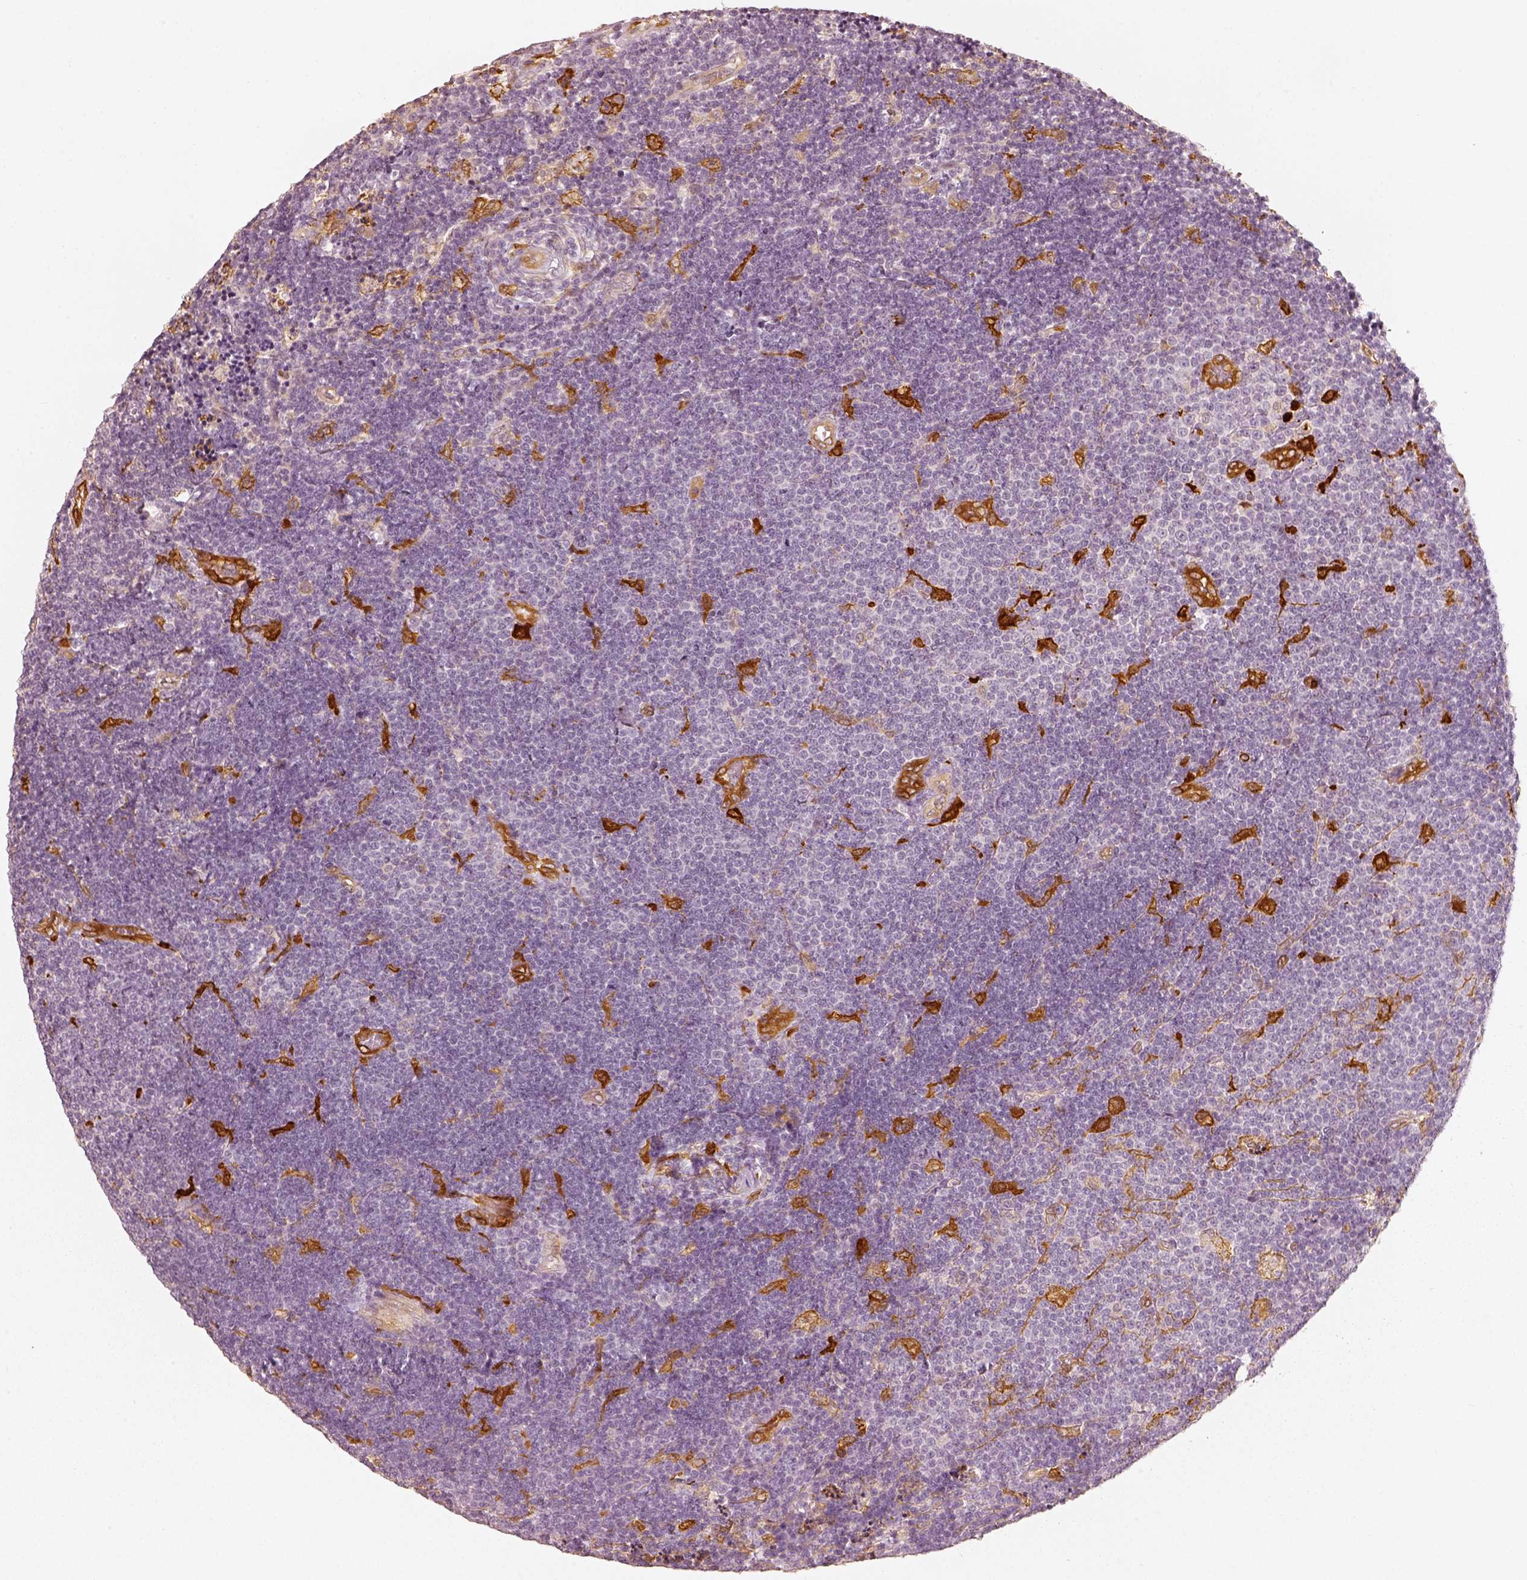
{"staining": {"intensity": "negative", "quantity": "none", "location": "none"}, "tissue": "lymphoma", "cell_type": "Tumor cells", "image_type": "cancer", "snomed": [{"axis": "morphology", "description": "Malignant lymphoma, non-Hodgkin's type, Low grade"}, {"axis": "topography", "description": "Brain"}], "caption": "A histopathology image of human low-grade malignant lymphoma, non-Hodgkin's type is negative for staining in tumor cells.", "gene": "FSCN1", "patient": {"sex": "female", "age": 66}}